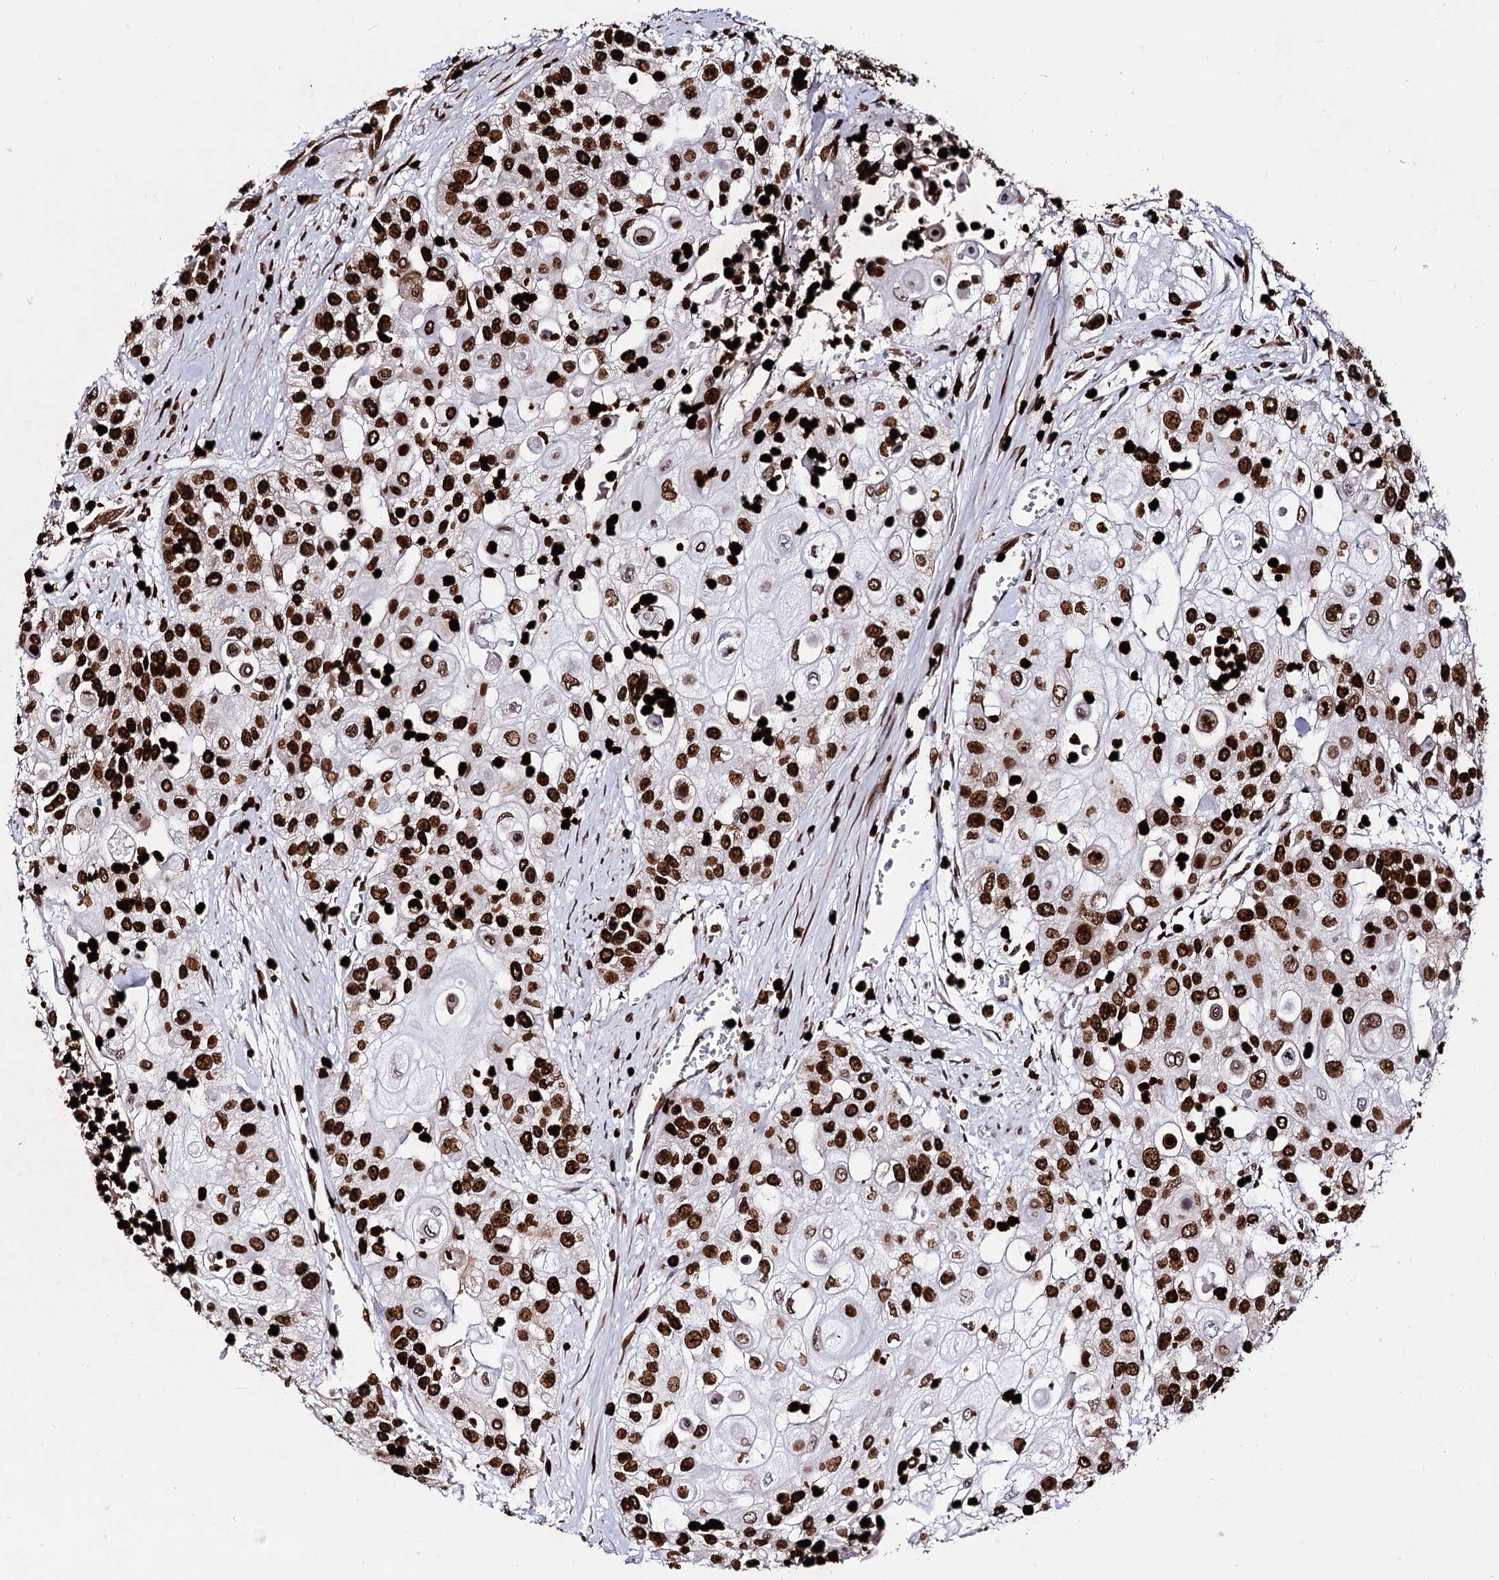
{"staining": {"intensity": "strong", "quantity": ">75%", "location": "nuclear"}, "tissue": "urothelial cancer", "cell_type": "Tumor cells", "image_type": "cancer", "snomed": [{"axis": "morphology", "description": "Urothelial carcinoma, High grade"}, {"axis": "topography", "description": "Urinary bladder"}], "caption": "Strong nuclear staining is identified in approximately >75% of tumor cells in urothelial cancer.", "gene": "HMGB2", "patient": {"sex": "female", "age": 79}}